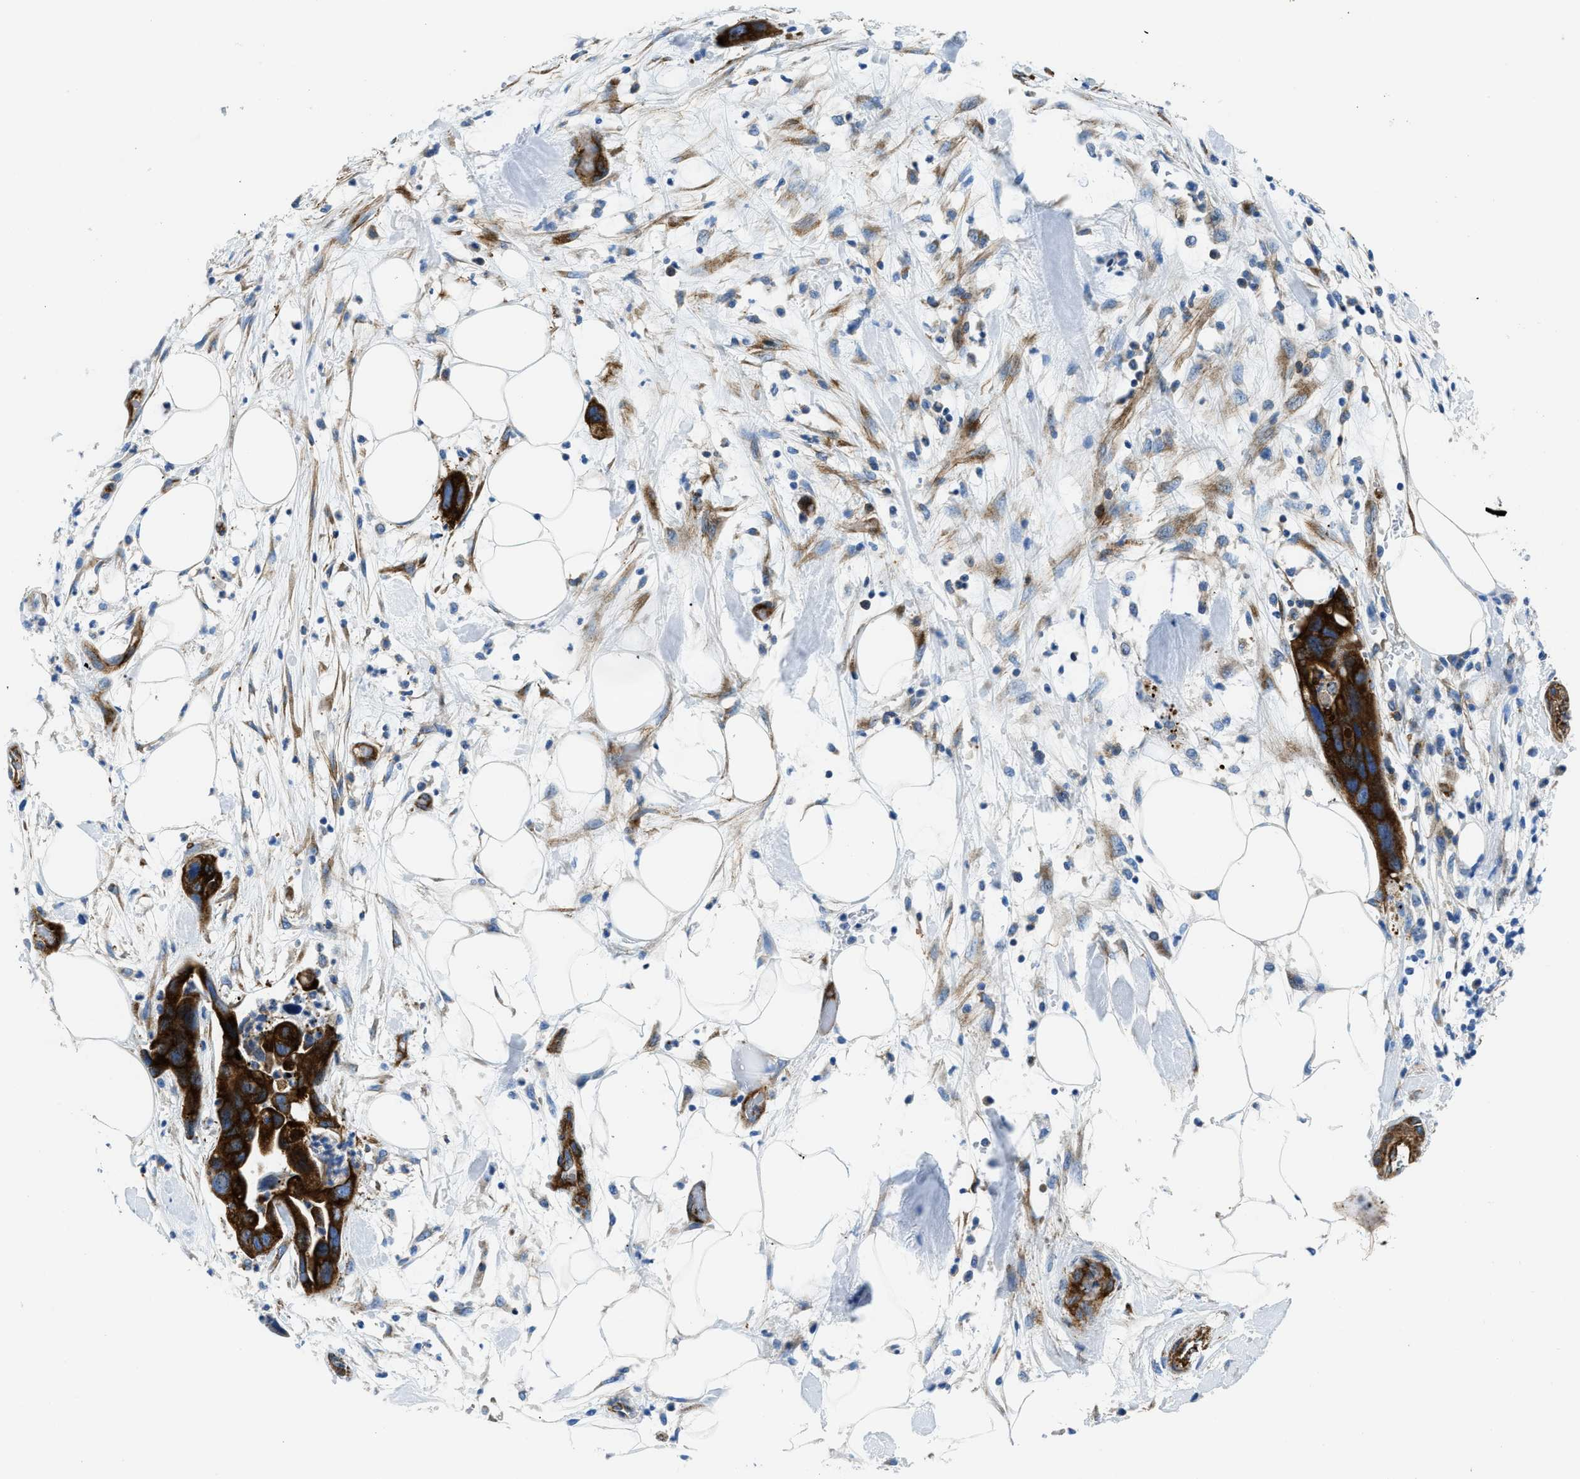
{"staining": {"intensity": "strong", "quantity": ">75%", "location": "cytoplasmic/membranous"}, "tissue": "pancreatic cancer", "cell_type": "Tumor cells", "image_type": "cancer", "snomed": [{"axis": "morphology", "description": "Adenocarcinoma, NOS"}, {"axis": "topography", "description": "Pancreas"}], "caption": "Adenocarcinoma (pancreatic) stained with a brown dye reveals strong cytoplasmic/membranous positive expression in about >75% of tumor cells.", "gene": "CUTA", "patient": {"sex": "female", "age": 71}}